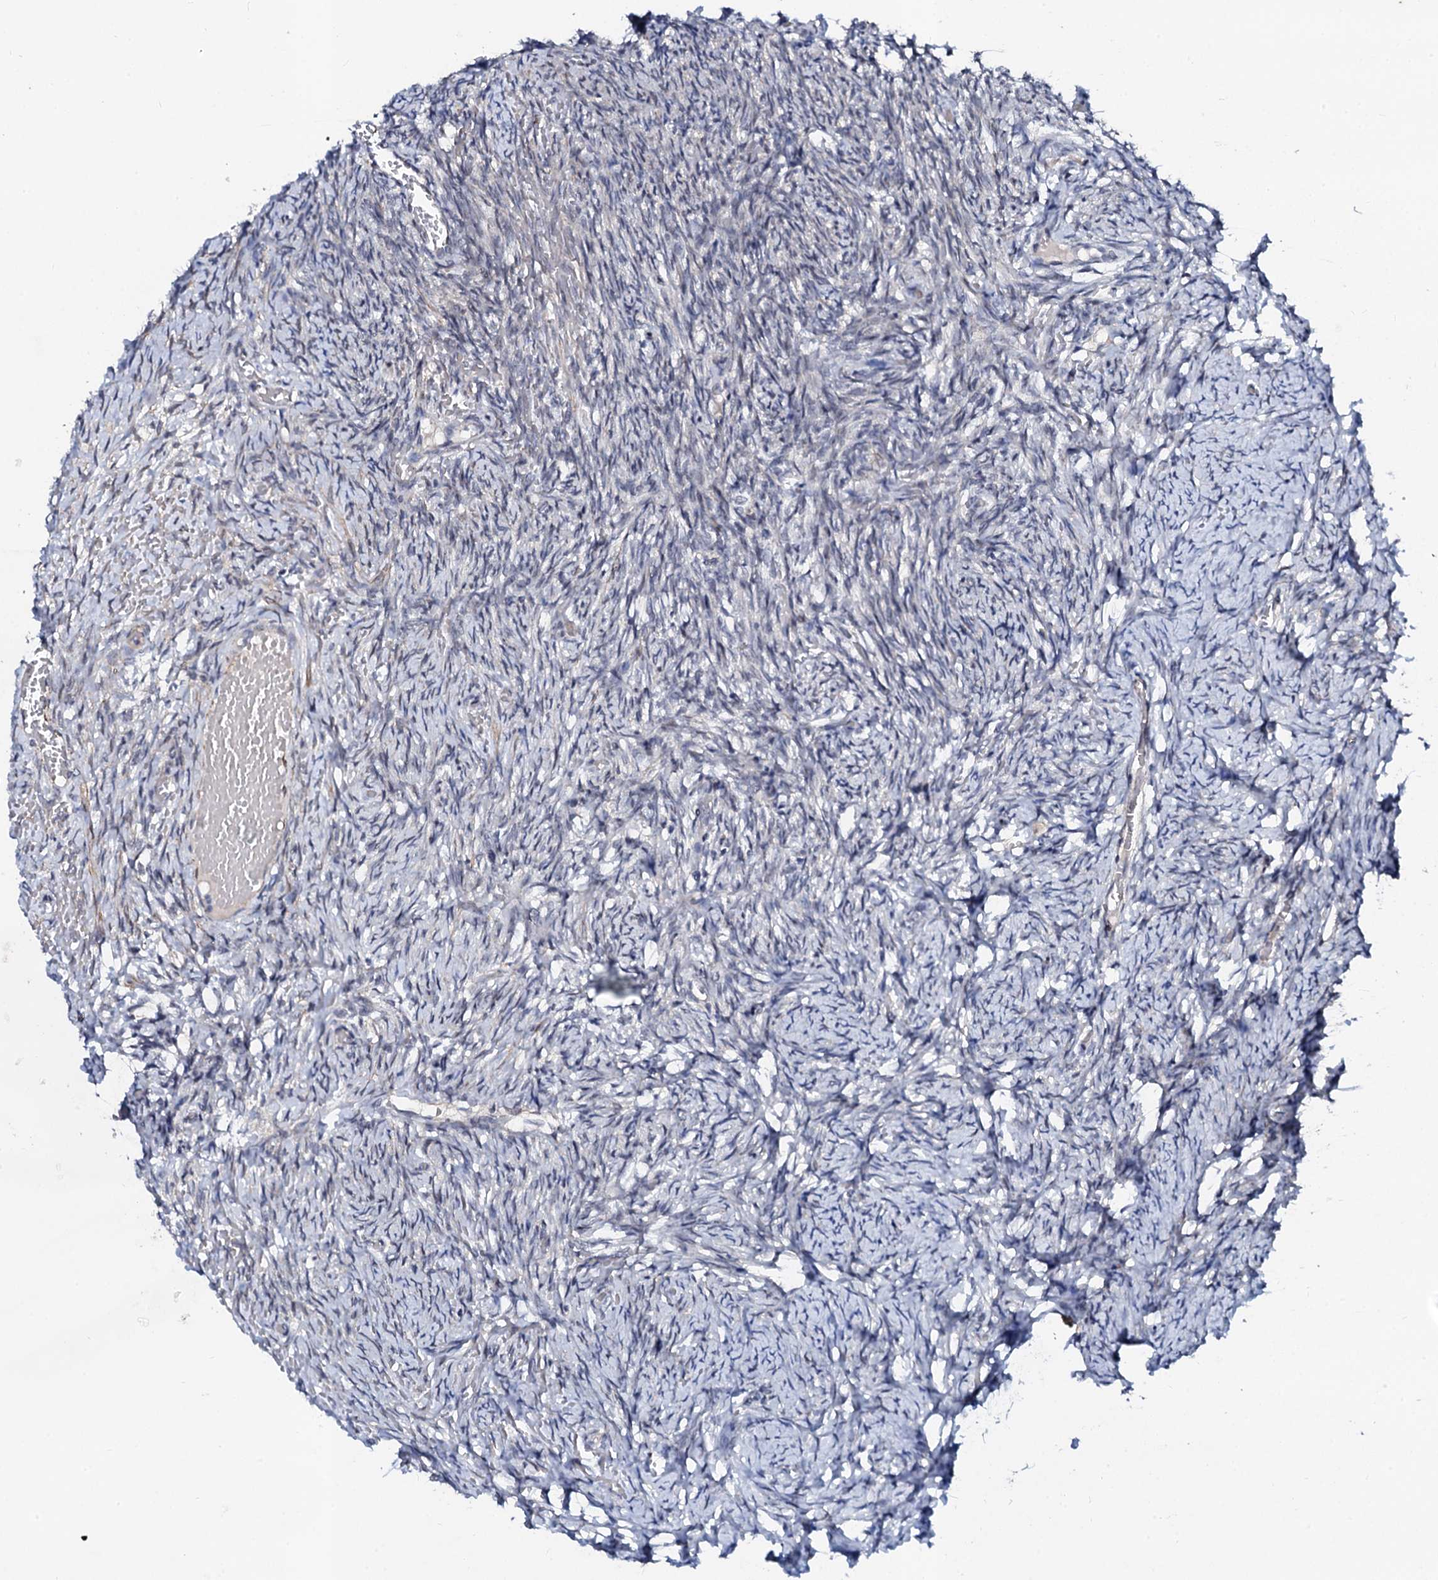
{"staining": {"intensity": "negative", "quantity": "none", "location": "none"}, "tissue": "ovary", "cell_type": "Ovarian stroma cells", "image_type": "normal", "snomed": [{"axis": "morphology", "description": "Adenocarcinoma, NOS"}, {"axis": "topography", "description": "Endometrium"}], "caption": "The photomicrograph reveals no significant positivity in ovarian stroma cells of ovary. (Brightfield microscopy of DAB (3,3'-diaminobenzidine) immunohistochemistry (IHC) at high magnification).", "gene": "GPR176", "patient": {"sex": "female", "age": 32}}